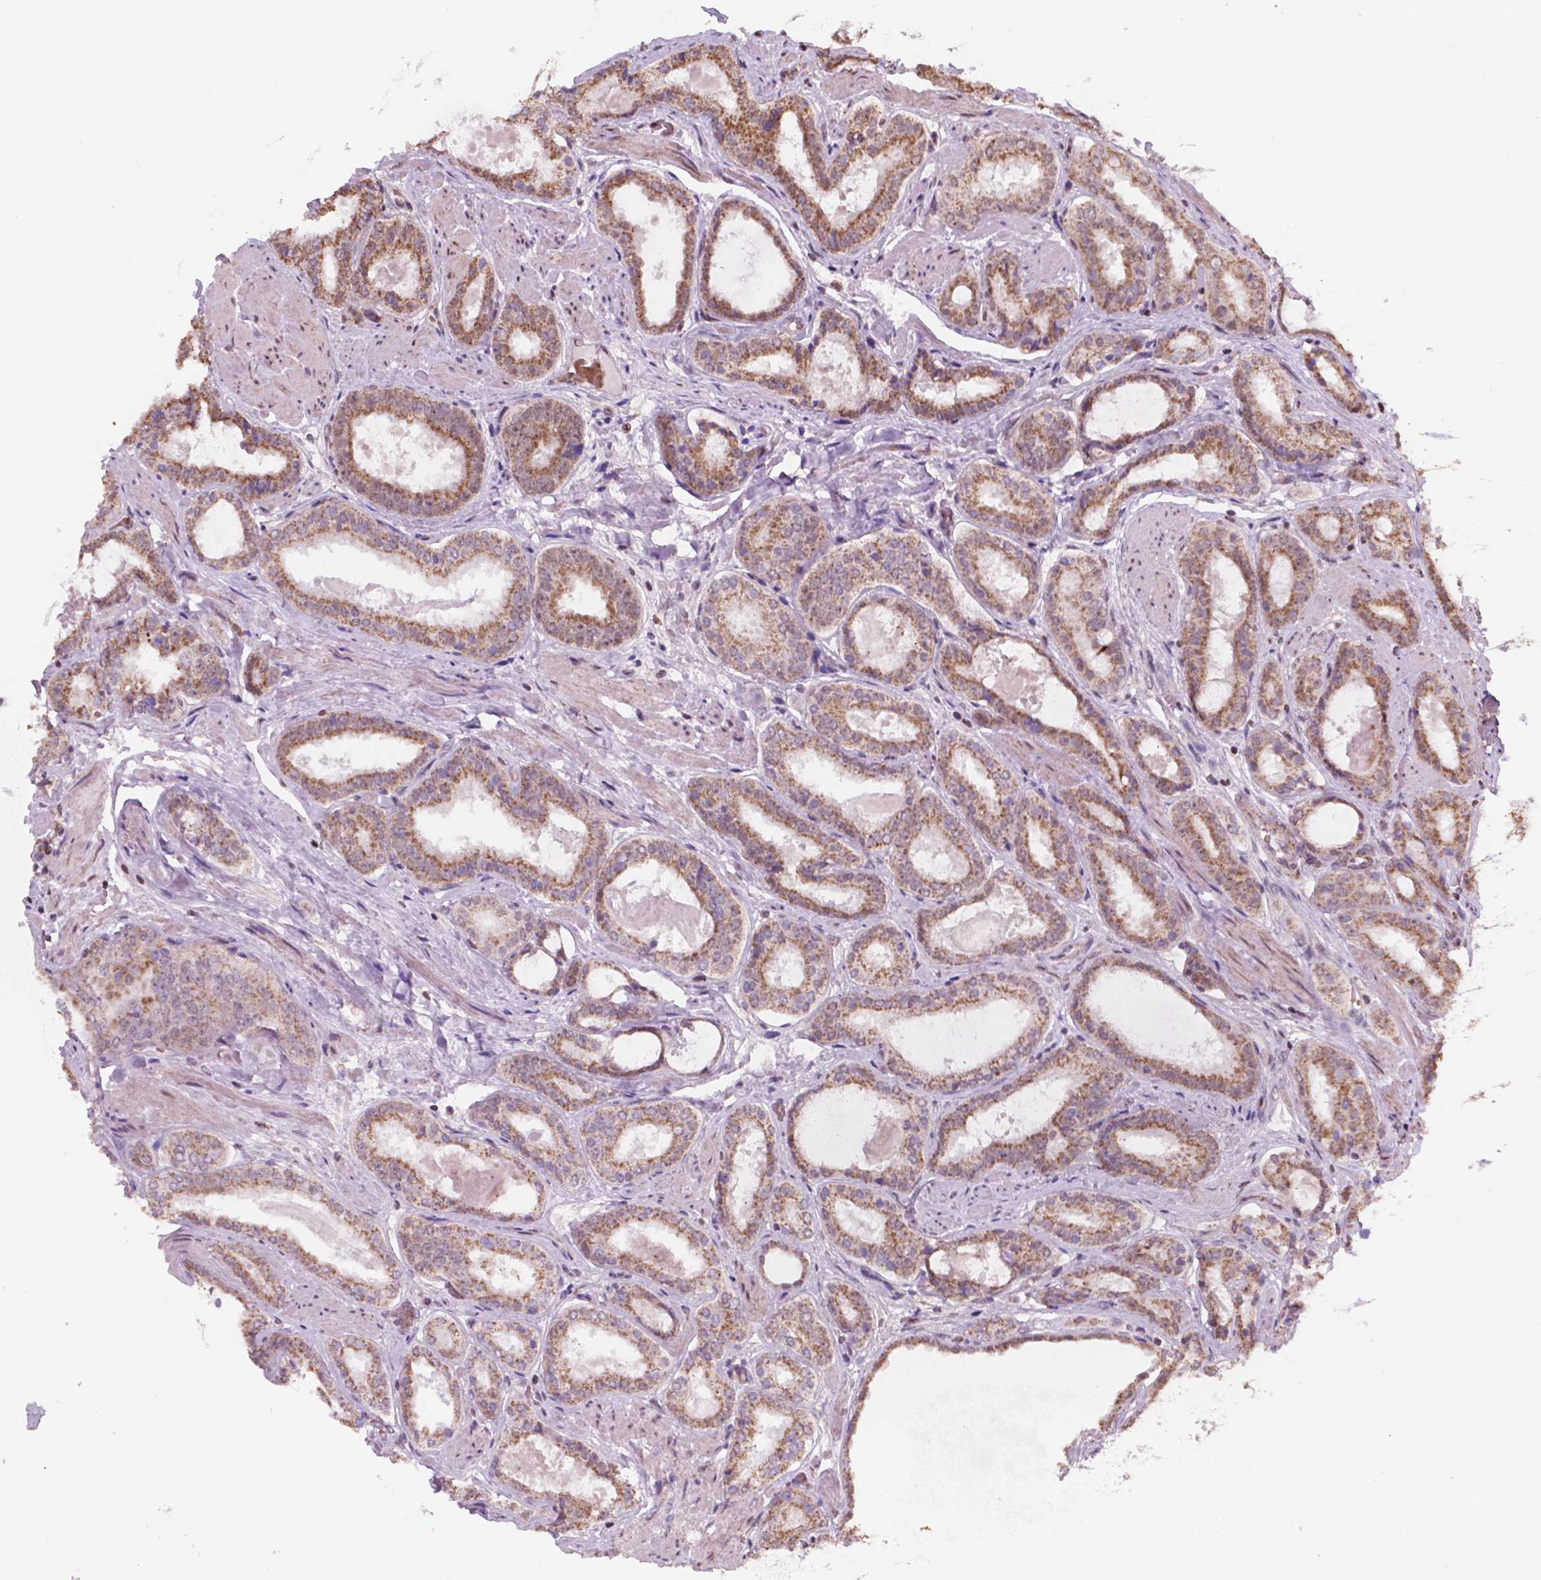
{"staining": {"intensity": "moderate", "quantity": ">75%", "location": "cytoplasmic/membranous"}, "tissue": "prostate cancer", "cell_type": "Tumor cells", "image_type": "cancer", "snomed": [{"axis": "morphology", "description": "Adenocarcinoma, High grade"}, {"axis": "topography", "description": "Prostate"}], "caption": "An image of human adenocarcinoma (high-grade) (prostate) stained for a protein exhibits moderate cytoplasmic/membranous brown staining in tumor cells.", "gene": "NDUFA10", "patient": {"sex": "male", "age": 63}}